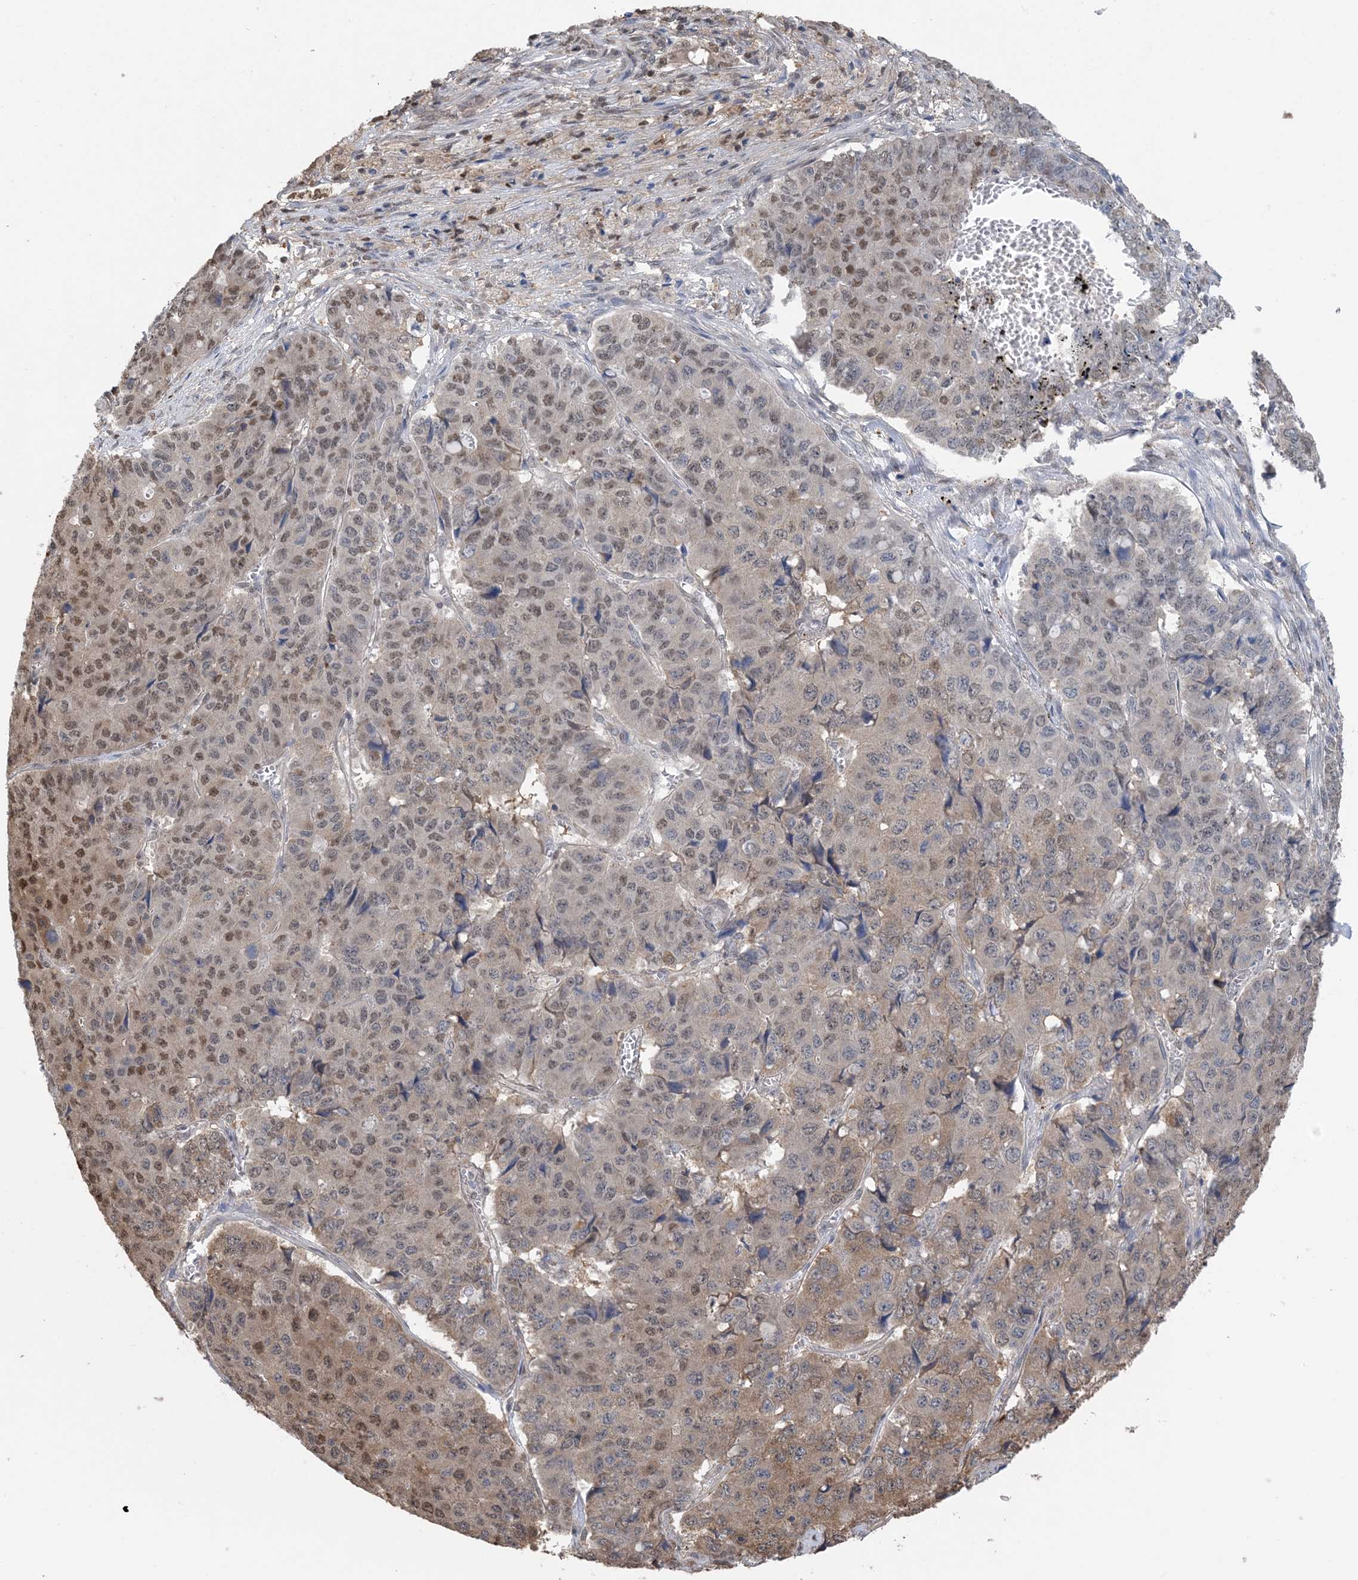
{"staining": {"intensity": "moderate", "quantity": ">75%", "location": "cytoplasmic/membranous,nuclear"}, "tissue": "pancreatic cancer", "cell_type": "Tumor cells", "image_type": "cancer", "snomed": [{"axis": "morphology", "description": "Adenocarcinoma, NOS"}, {"axis": "topography", "description": "Pancreas"}], "caption": "DAB immunohistochemical staining of human pancreatic cancer (adenocarcinoma) shows moderate cytoplasmic/membranous and nuclear protein positivity in about >75% of tumor cells.", "gene": "HIKESHI", "patient": {"sex": "male", "age": 50}}